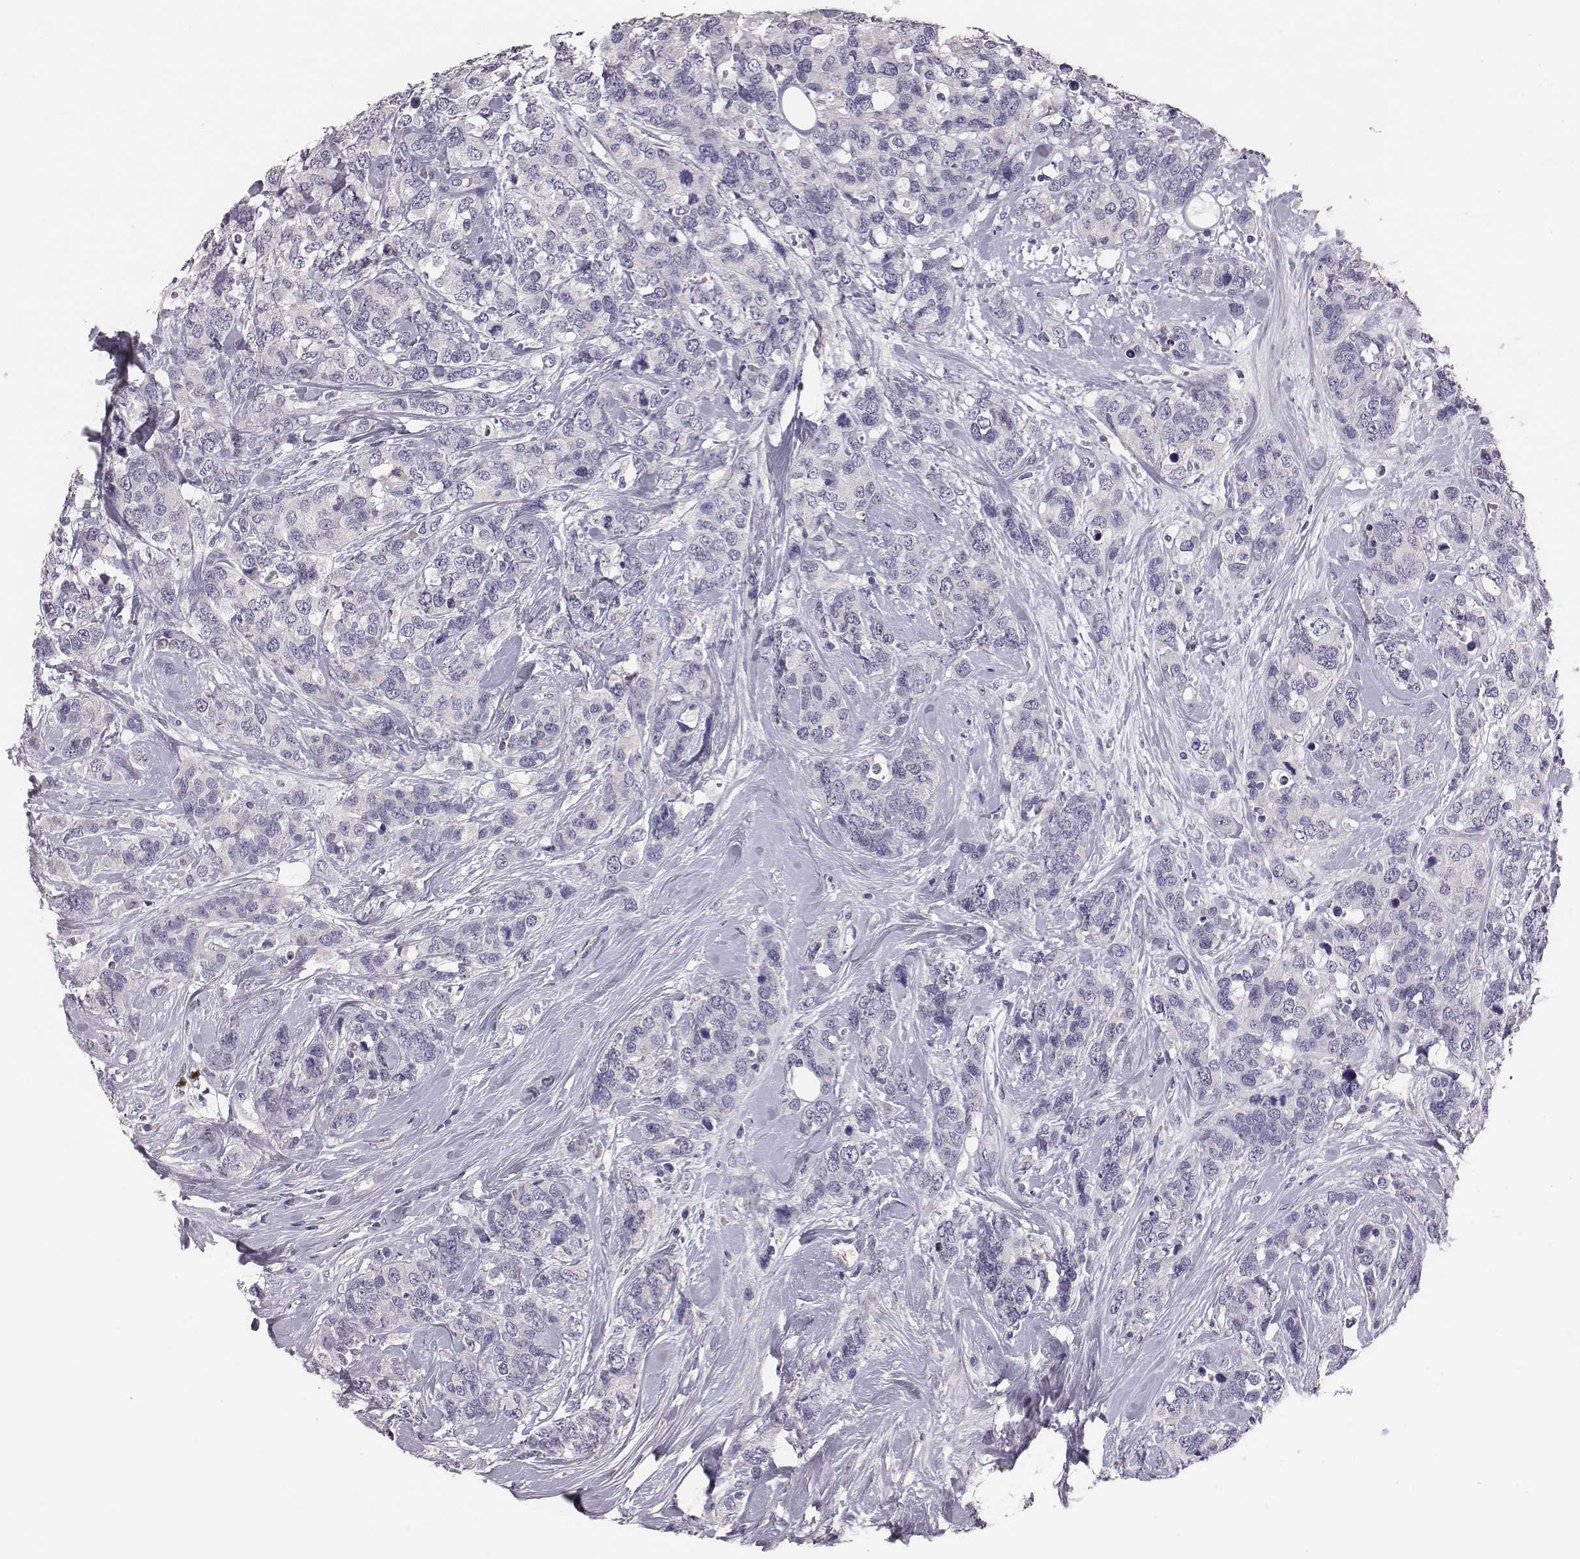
{"staining": {"intensity": "negative", "quantity": "none", "location": "none"}, "tissue": "breast cancer", "cell_type": "Tumor cells", "image_type": "cancer", "snomed": [{"axis": "morphology", "description": "Lobular carcinoma"}, {"axis": "topography", "description": "Breast"}], "caption": "The micrograph reveals no significant expression in tumor cells of breast lobular carcinoma.", "gene": "EN1", "patient": {"sex": "female", "age": 59}}